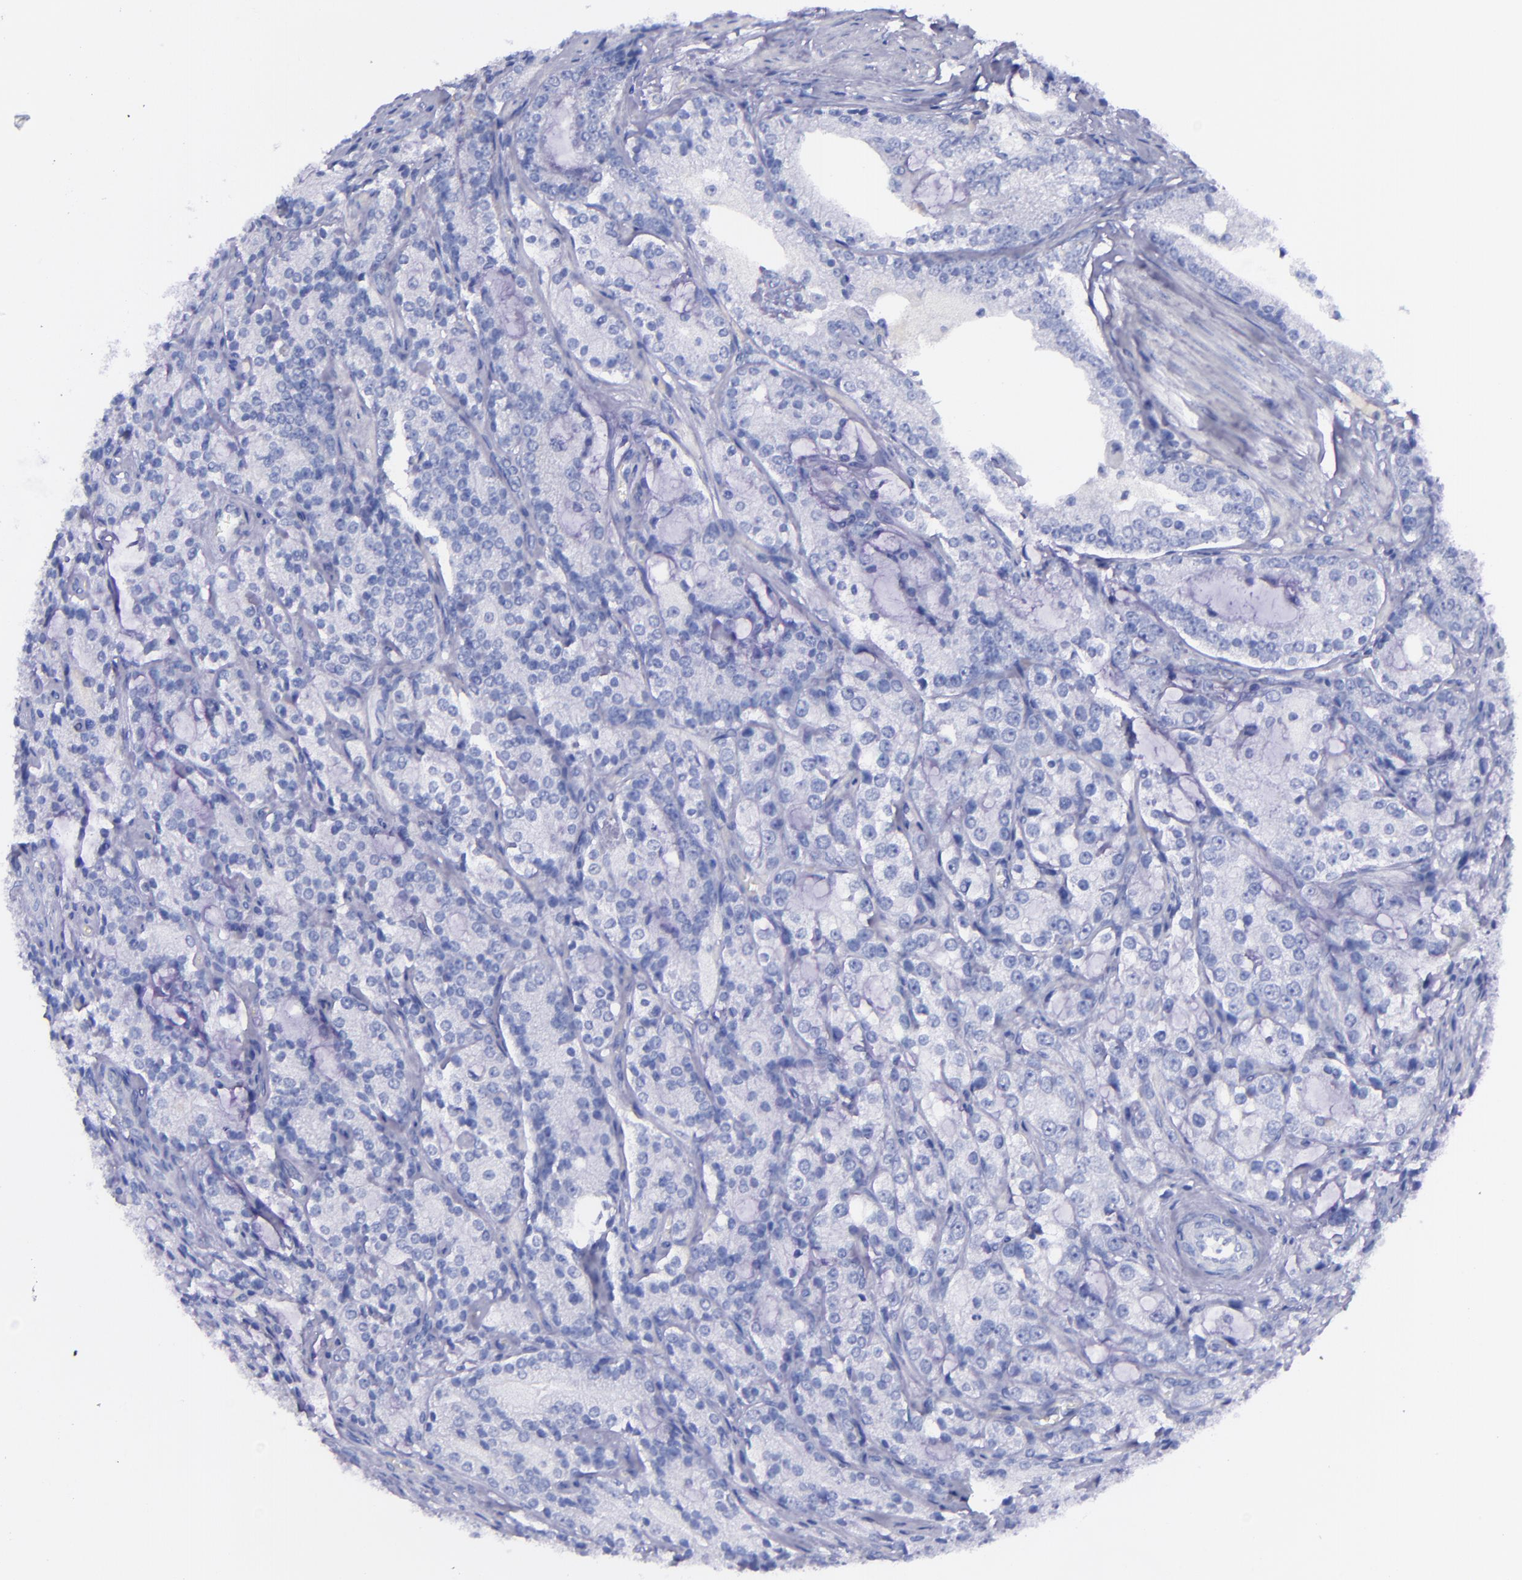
{"staining": {"intensity": "weak", "quantity": "25%-75%", "location": "cytoplasmic/membranous"}, "tissue": "prostate cancer", "cell_type": "Tumor cells", "image_type": "cancer", "snomed": [{"axis": "morphology", "description": "Adenocarcinoma, High grade"}, {"axis": "topography", "description": "Prostate"}], "caption": "IHC (DAB) staining of prostate cancer shows weak cytoplasmic/membranous protein positivity in approximately 25%-75% of tumor cells.", "gene": "SHC1", "patient": {"sex": "male", "age": 63}}